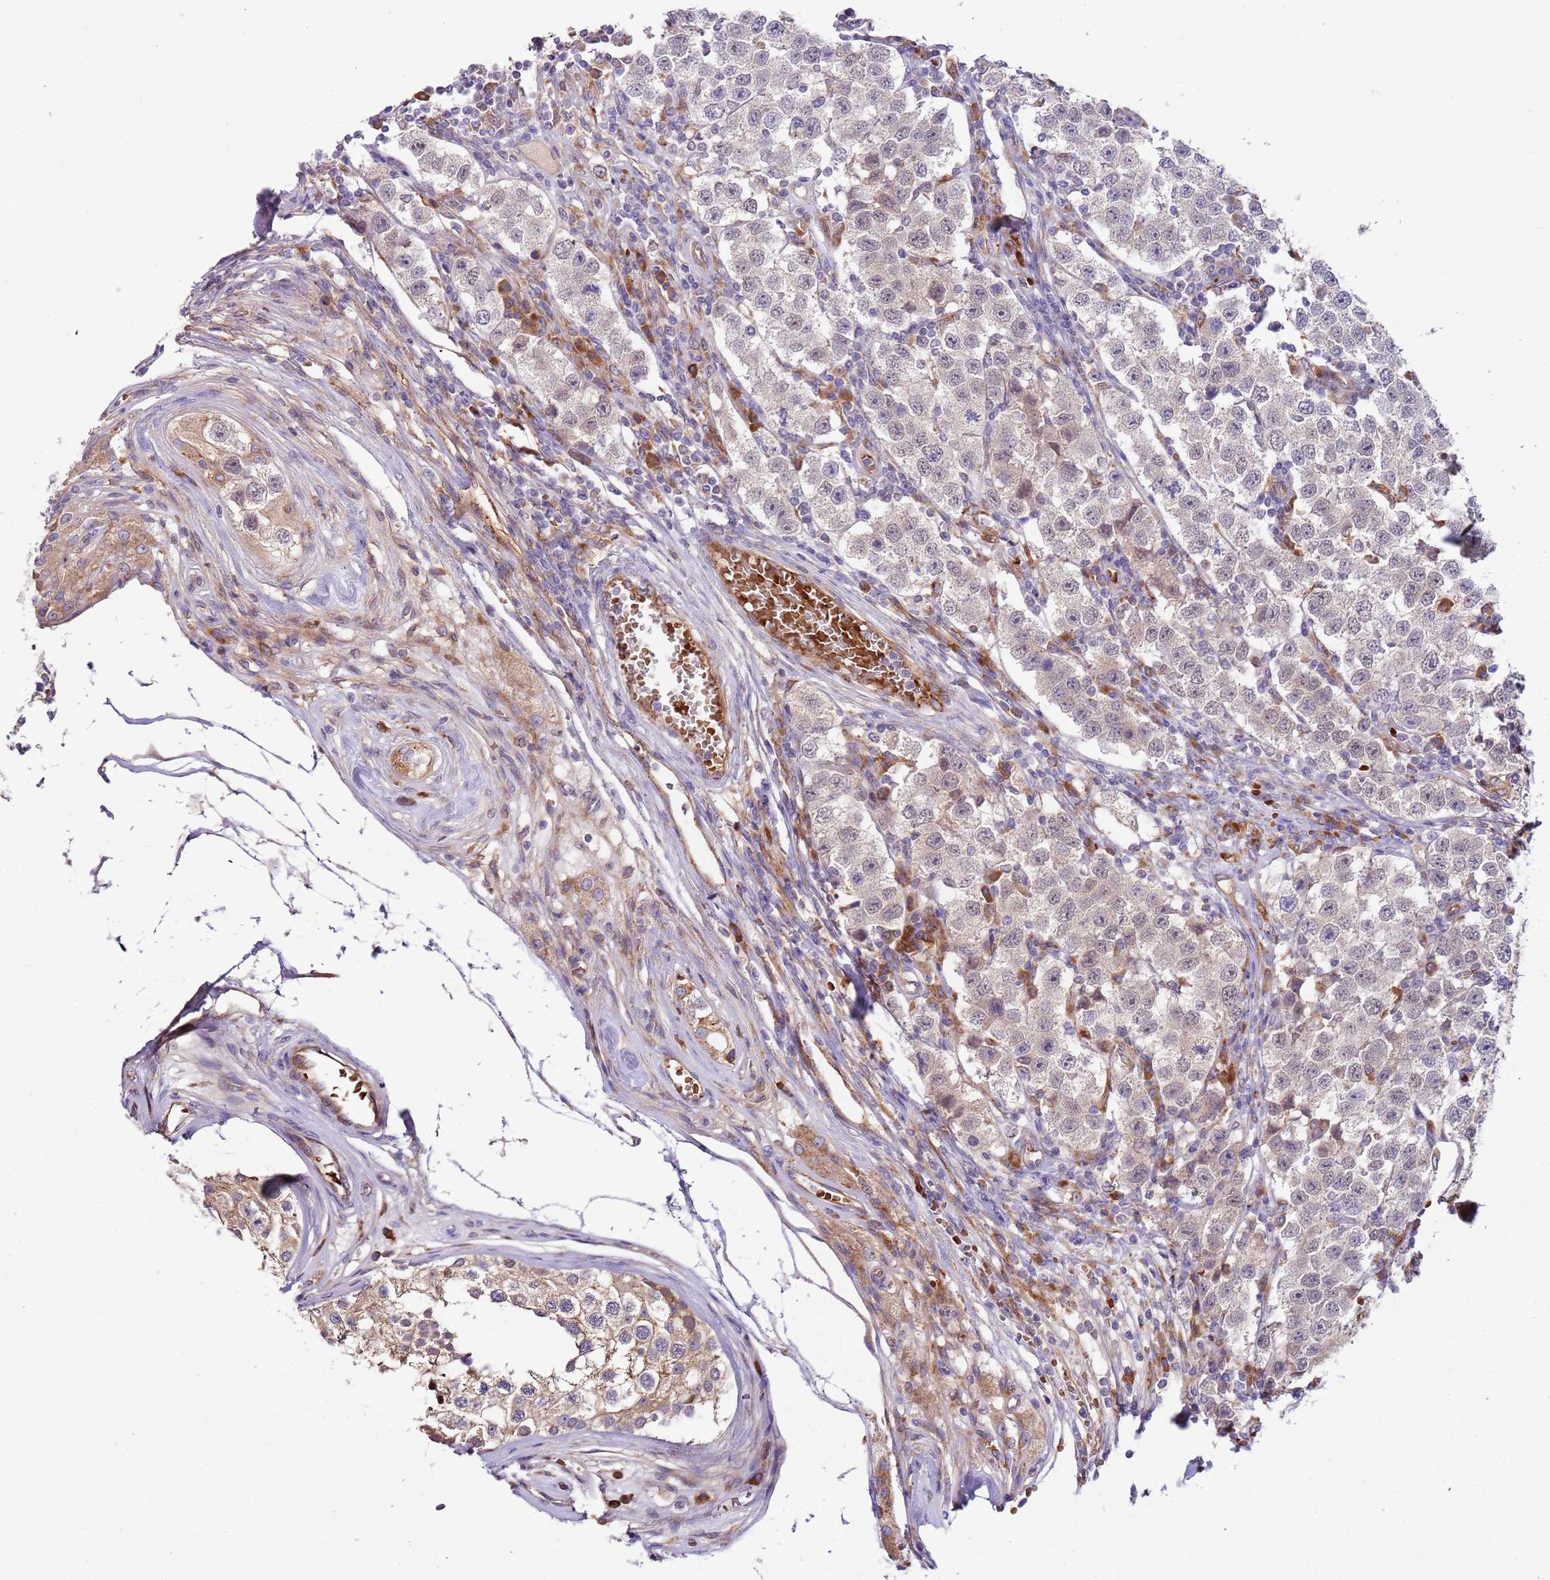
{"staining": {"intensity": "weak", "quantity": "<25%", "location": "cytoplasmic/membranous"}, "tissue": "testis cancer", "cell_type": "Tumor cells", "image_type": "cancer", "snomed": [{"axis": "morphology", "description": "Seminoma, NOS"}, {"axis": "topography", "description": "Testis"}], "caption": "Image shows no significant protein expression in tumor cells of testis seminoma.", "gene": "VWCE", "patient": {"sex": "male", "age": 34}}